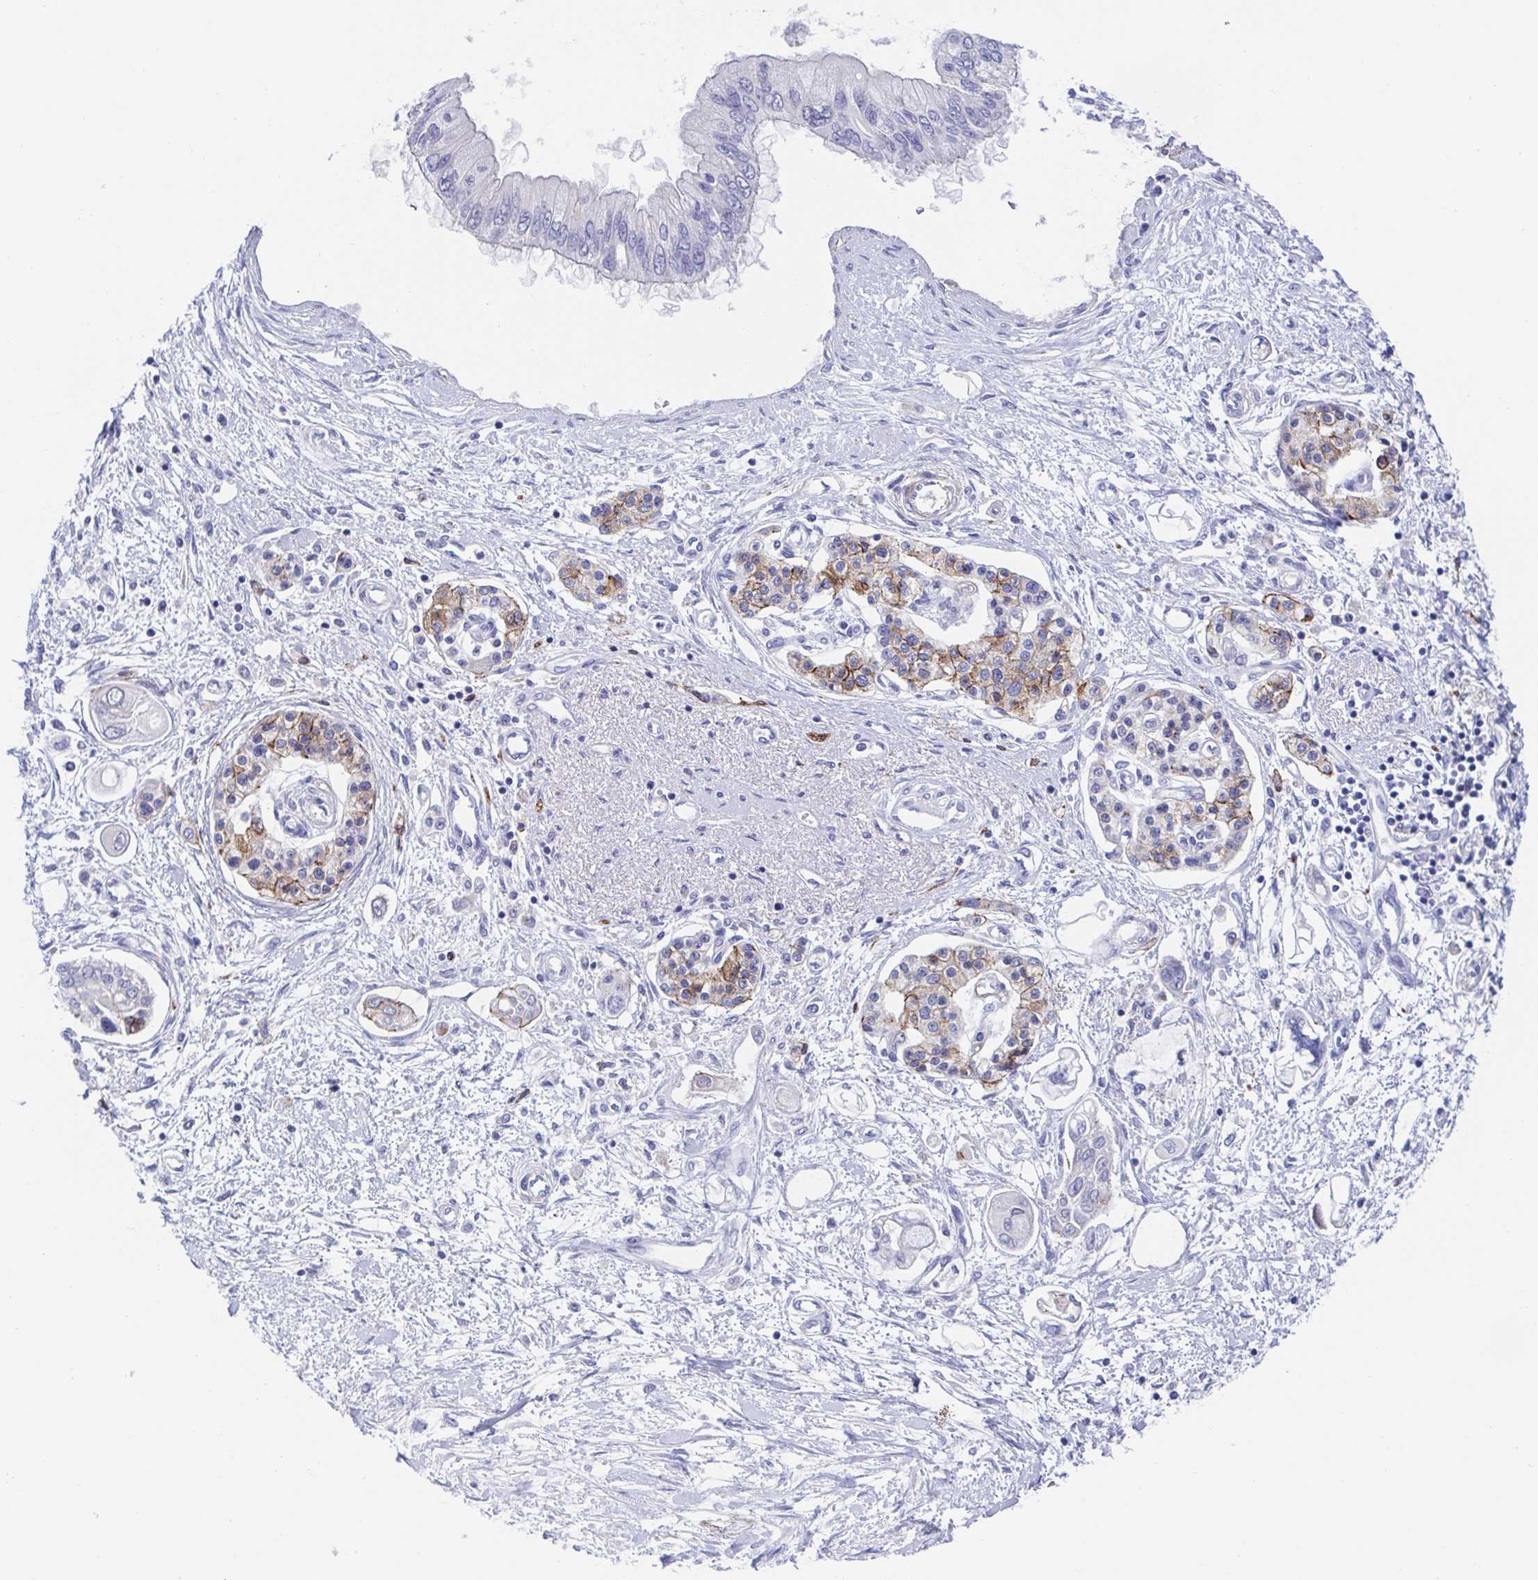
{"staining": {"intensity": "negative", "quantity": "none", "location": "none"}, "tissue": "pancreatic cancer", "cell_type": "Tumor cells", "image_type": "cancer", "snomed": [{"axis": "morphology", "description": "Adenocarcinoma, NOS"}, {"axis": "topography", "description": "Pancreas"}], "caption": "Immunohistochemistry (IHC) of human pancreatic cancer reveals no expression in tumor cells. The staining is performed using DAB (3,3'-diaminobenzidine) brown chromogen with nuclei counter-stained in using hematoxylin.", "gene": "CDH2", "patient": {"sex": "female", "age": 77}}